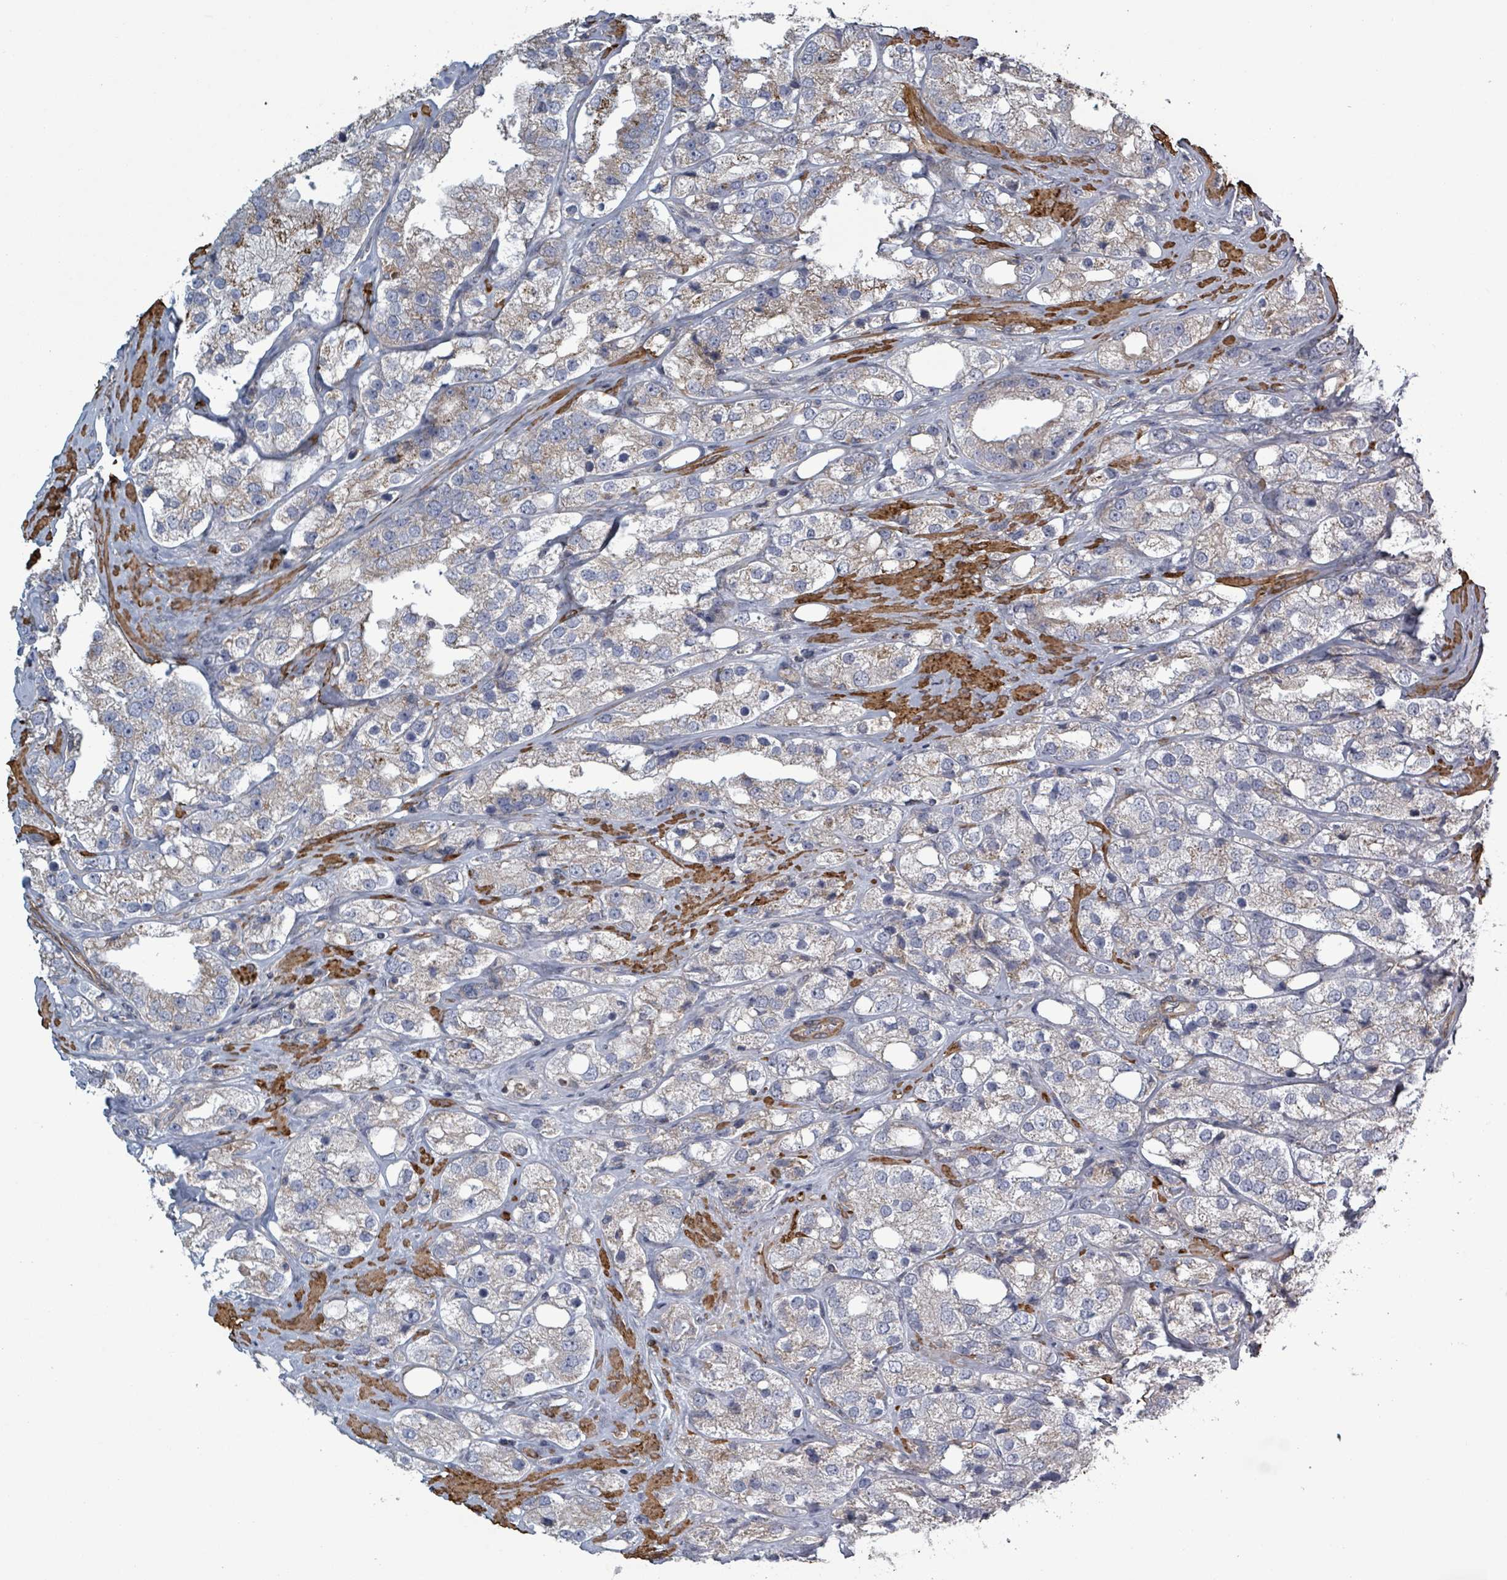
{"staining": {"intensity": "moderate", "quantity": "<25%", "location": "cytoplasmic/membranous"}, "tissue": "prostate cancer", "cell_type": "Tumor cells", "image_type": "cancer", "snomed": [{"axis": "morphology", "description": "Adenocarcinoma, NOS"}, {"axis": "topography", "description": "Prostate"}], "caption": "A histopathology image showing moderate cytoplasmic/membranous positivity in approximately <25% of tumor cells in prostate cancer, as visualized by brown immunohistochemical staining.", "gene": "ADCK1", "patient": {"sex": "male", "age": 79}}